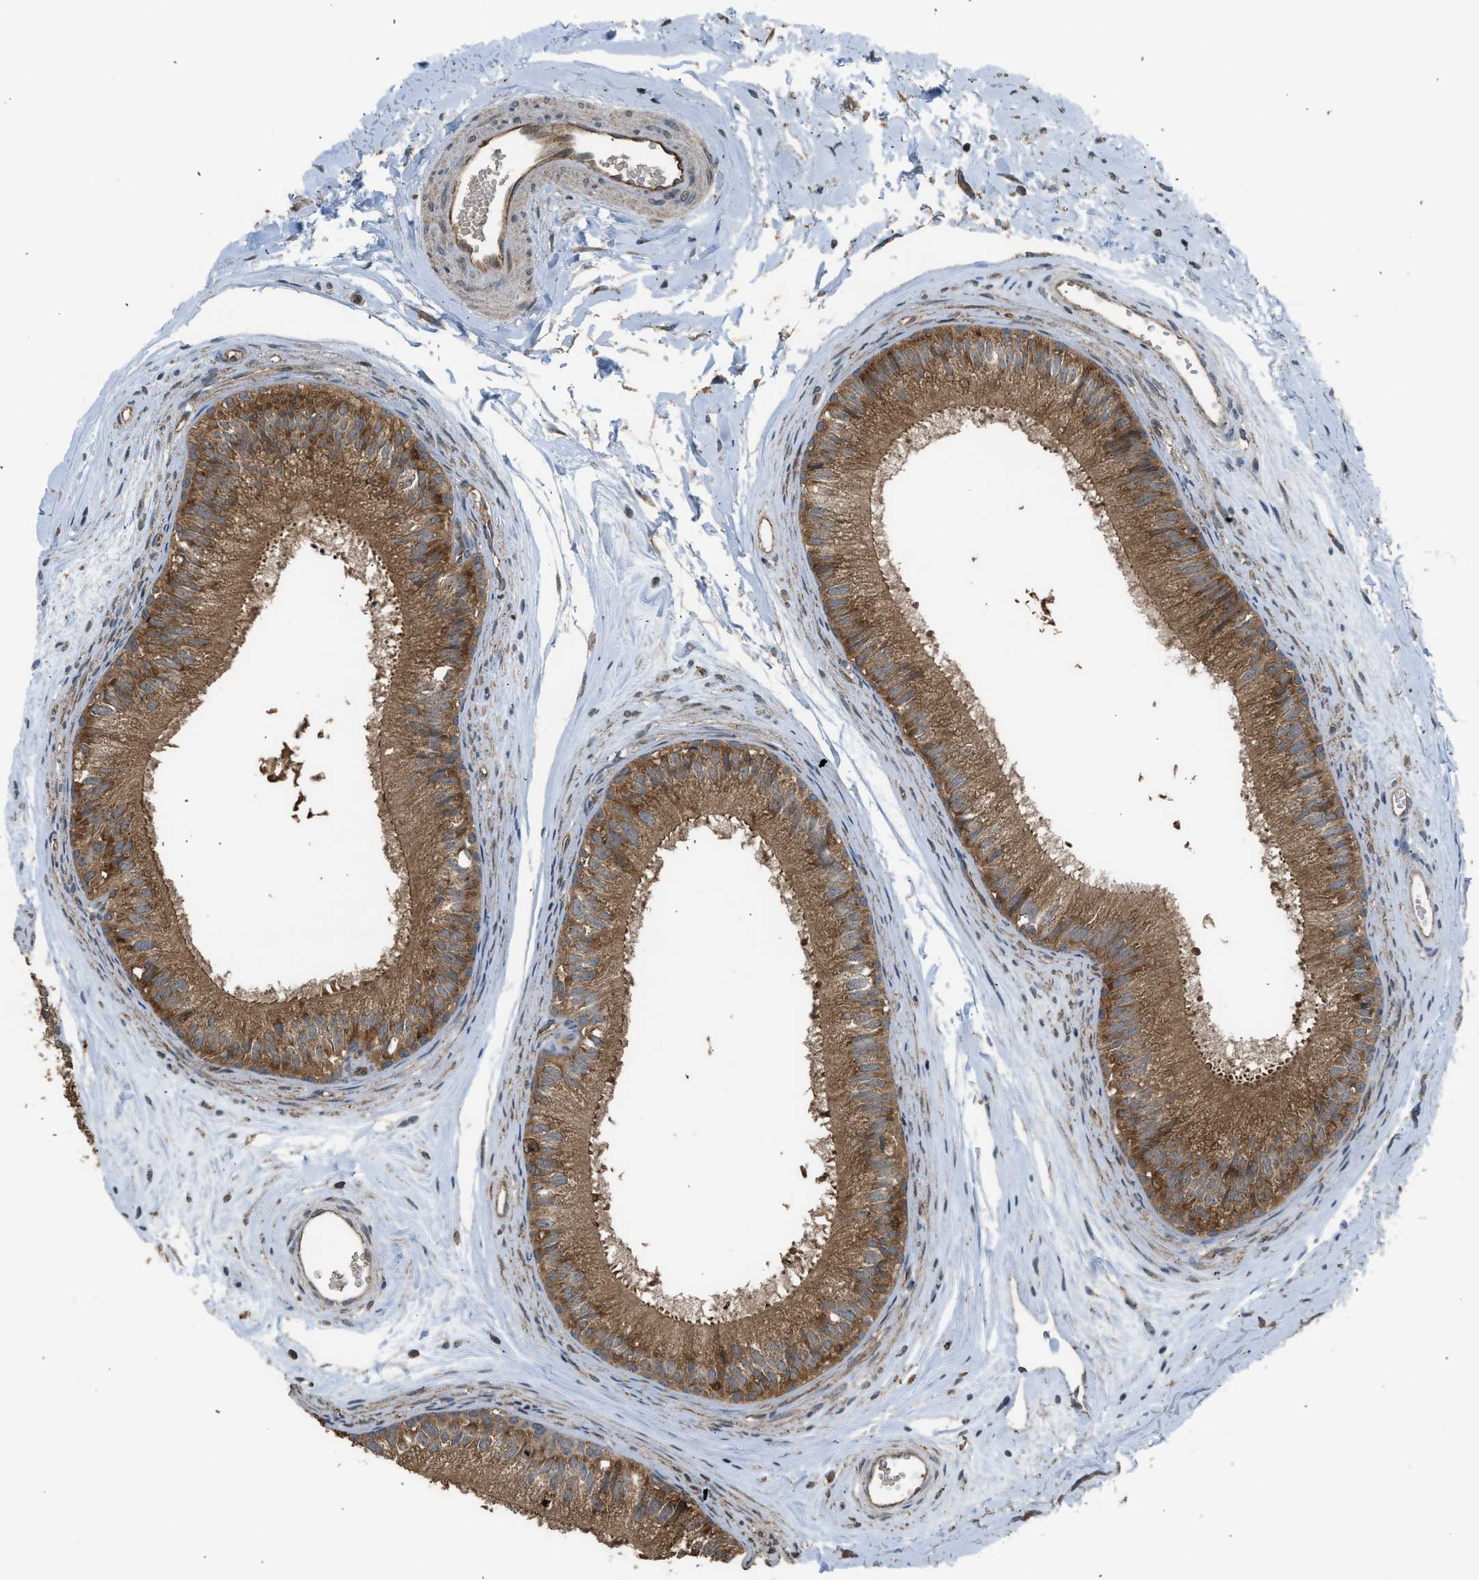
{"staining": {"intensity": "moderate", "quantity": ">75%", "location": "cytoplasmic/membranous"}, "tissue": "epididymis", "cell_type": "Glandular cells", "image_type": "normal", "snomed": [{"axis": "morphology", "description": "Normal tissue, NOS"}, {"axis": "topography", "description": "Epididymis"}], "caption": "This histopathology image exhibits normal epididymis stained with IHC to label a protein in brown. The cytoplasmic/membranous of glandular cells show moderate positivity for the protein. Nuclei are counter-stained blue.", "gene": "HIP1R", "patient": {"sex": "male", "age": 56}}